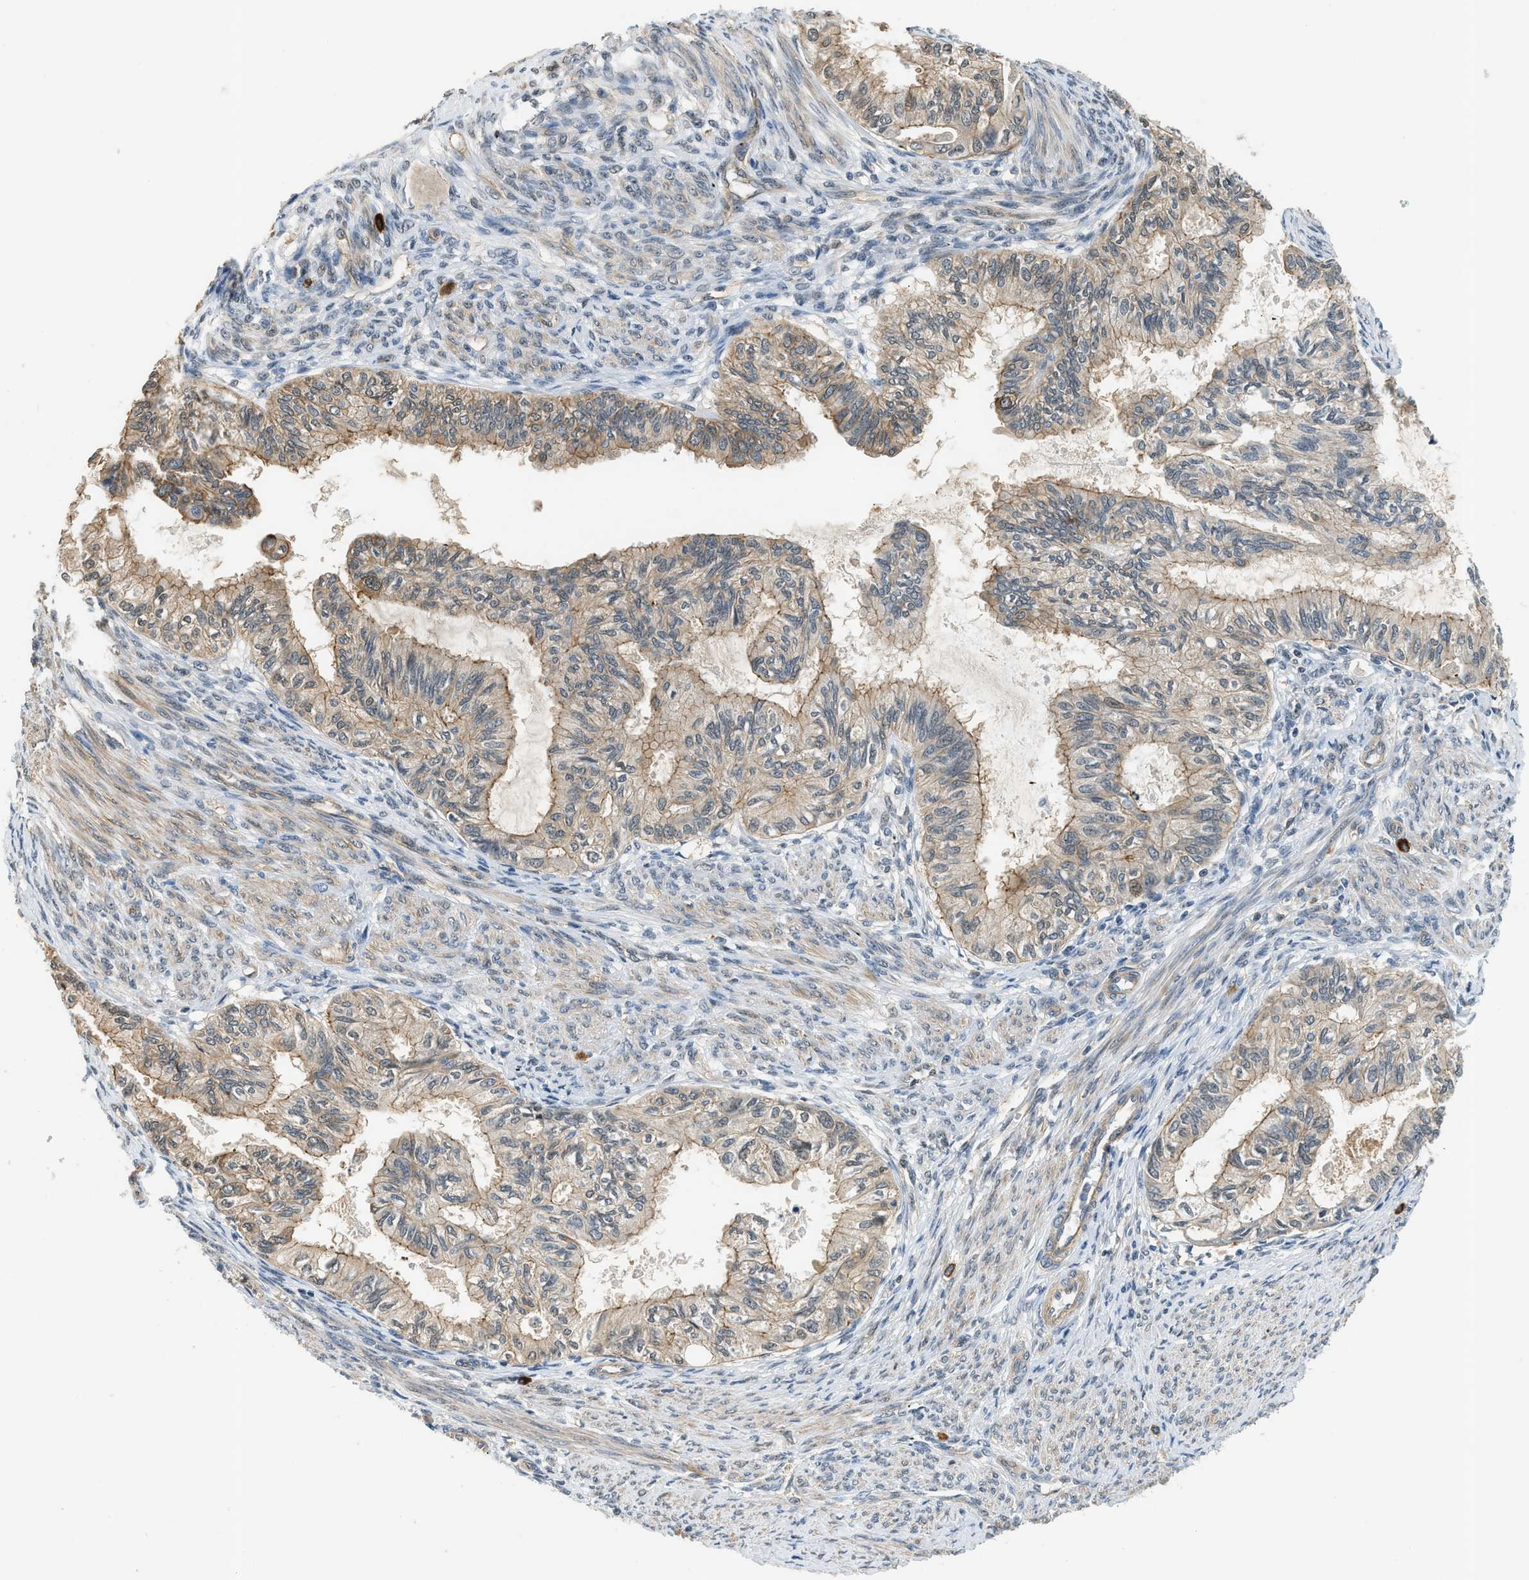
{"staining": {"intensity": "moderate", "quantity": ">75%", "location": "cytoplasmic/membranous"}, "tissue": "cervical cancer", "cell_type": "Tumor cells", "image_type": "cancer", "snomed": [{"axis": "morphology", "description": "Normal tissue, NOS"}, {"axis": "morphology", "description": "Adenocarcinoma, NOS"}, {"axis": "topography", "description": "Cervix"}, {"axis": "topography", "description": "Endometrium"}], "caption": "Adenocarcinoma (cervical) was stained to show a protein in brown. There is medium levels of moderate cytoplasmic/membranous staining in about >75% of tumor cells. The staining is performed using DAB brown chromogen to label protein expression. The nuclei are counter-stained blue using hematoxylin.", "gene": "CBLB", "patient": {"sex": "female", "age": 86}}